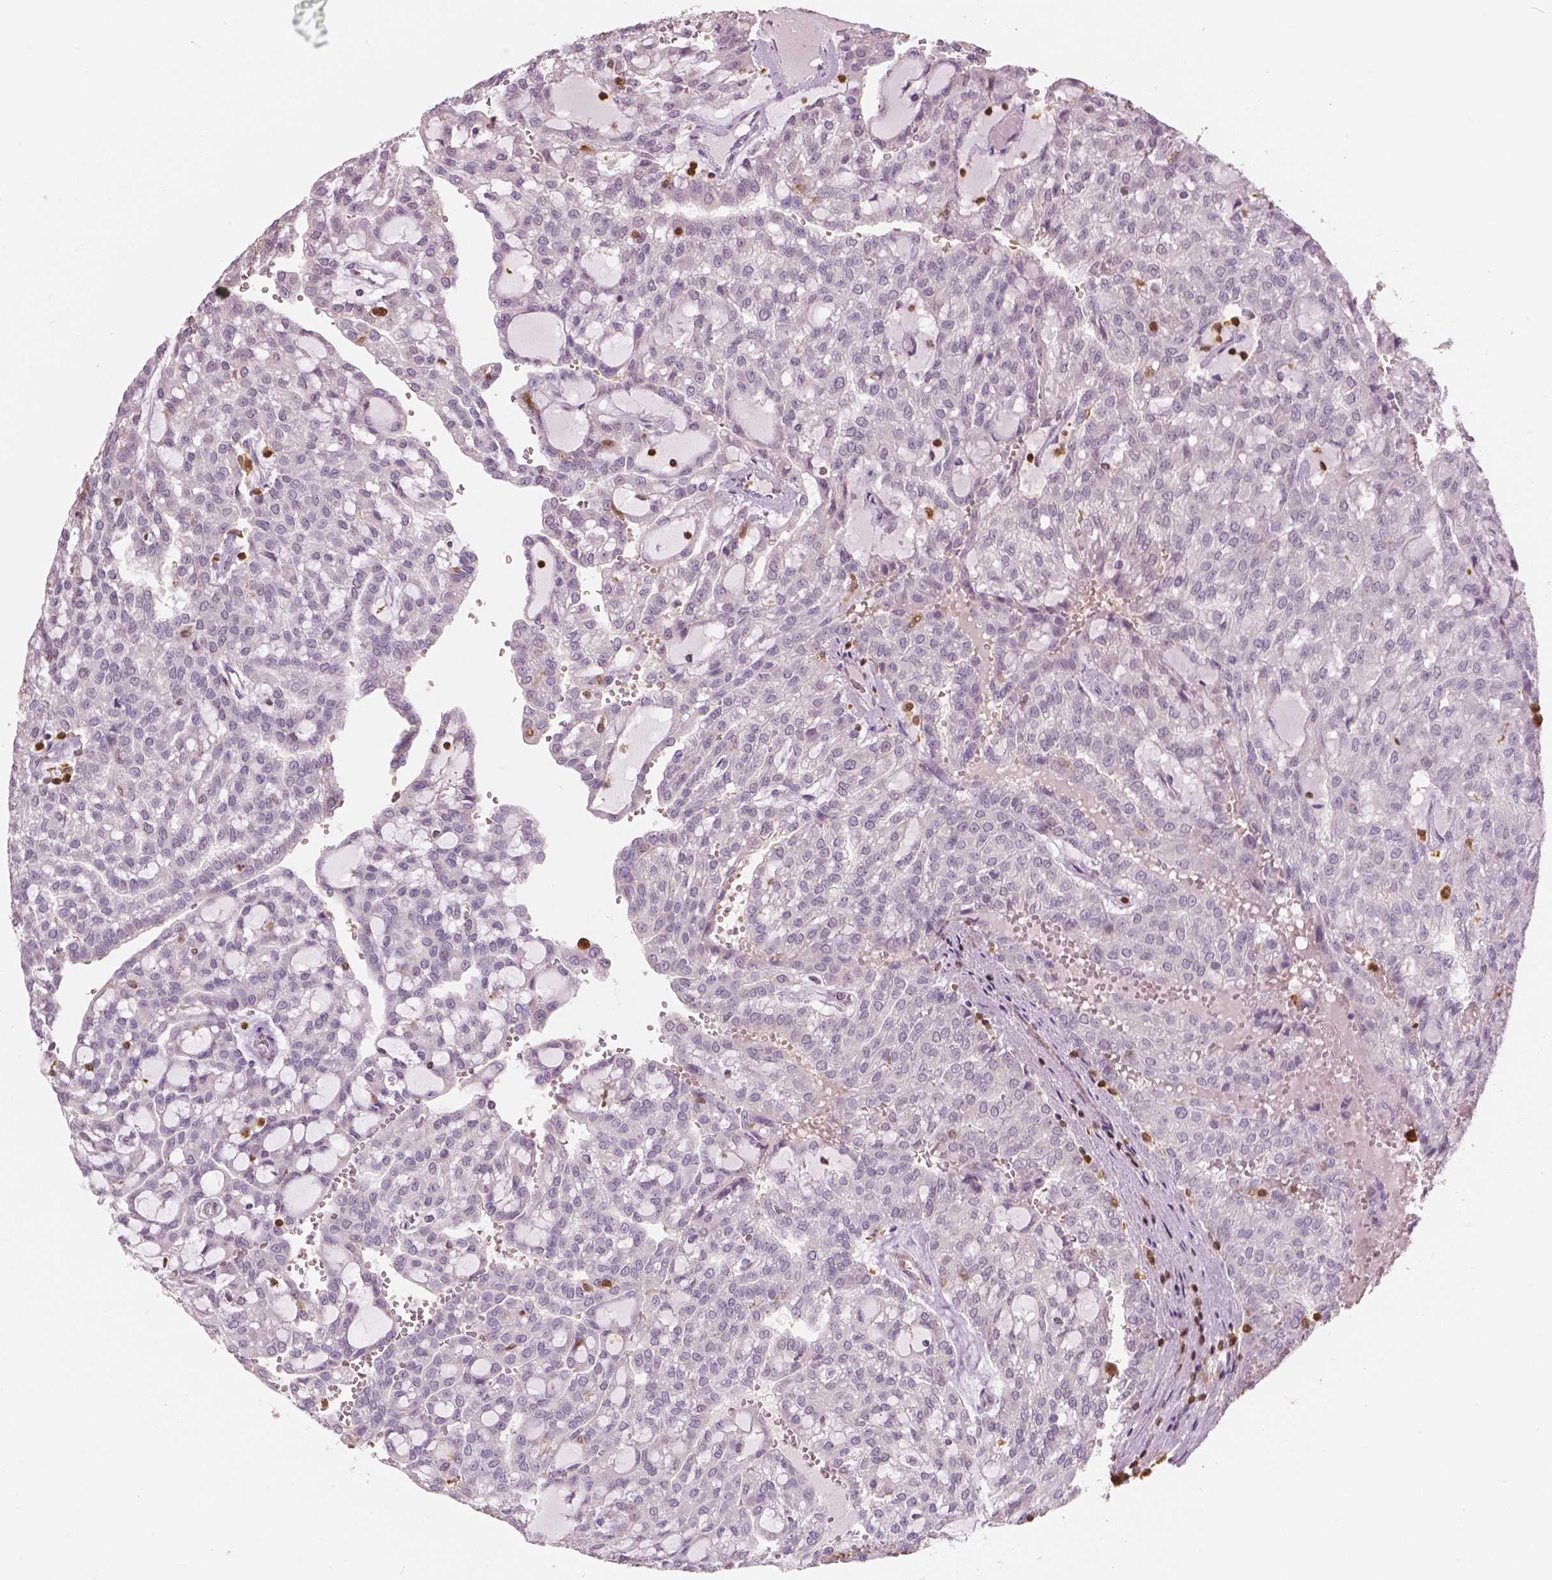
{"staining": {"intensity": "negative", "quantity": "none", "location": "none"}, "tissue": "renal cancer", "cell_type": "Tumor cells", "image_type": "cancer", "snomed": [{"axis": "morphology", "description": "Adenocarcinoma, NOS"}, {"axis": "topography", "description": "Kidney"}], "caption": "This is a micrograph of immunohistochemistry staining of renal adenocarcinoma, which shows no expression in tumor cells. (DAB (3,3'-diaminobenzidine) immunohistochemistry (IHC) visualized using brightfield microscopy, high magnification).", "gene": "S100A4", "patient": {"sex": "male", "age": 63}}